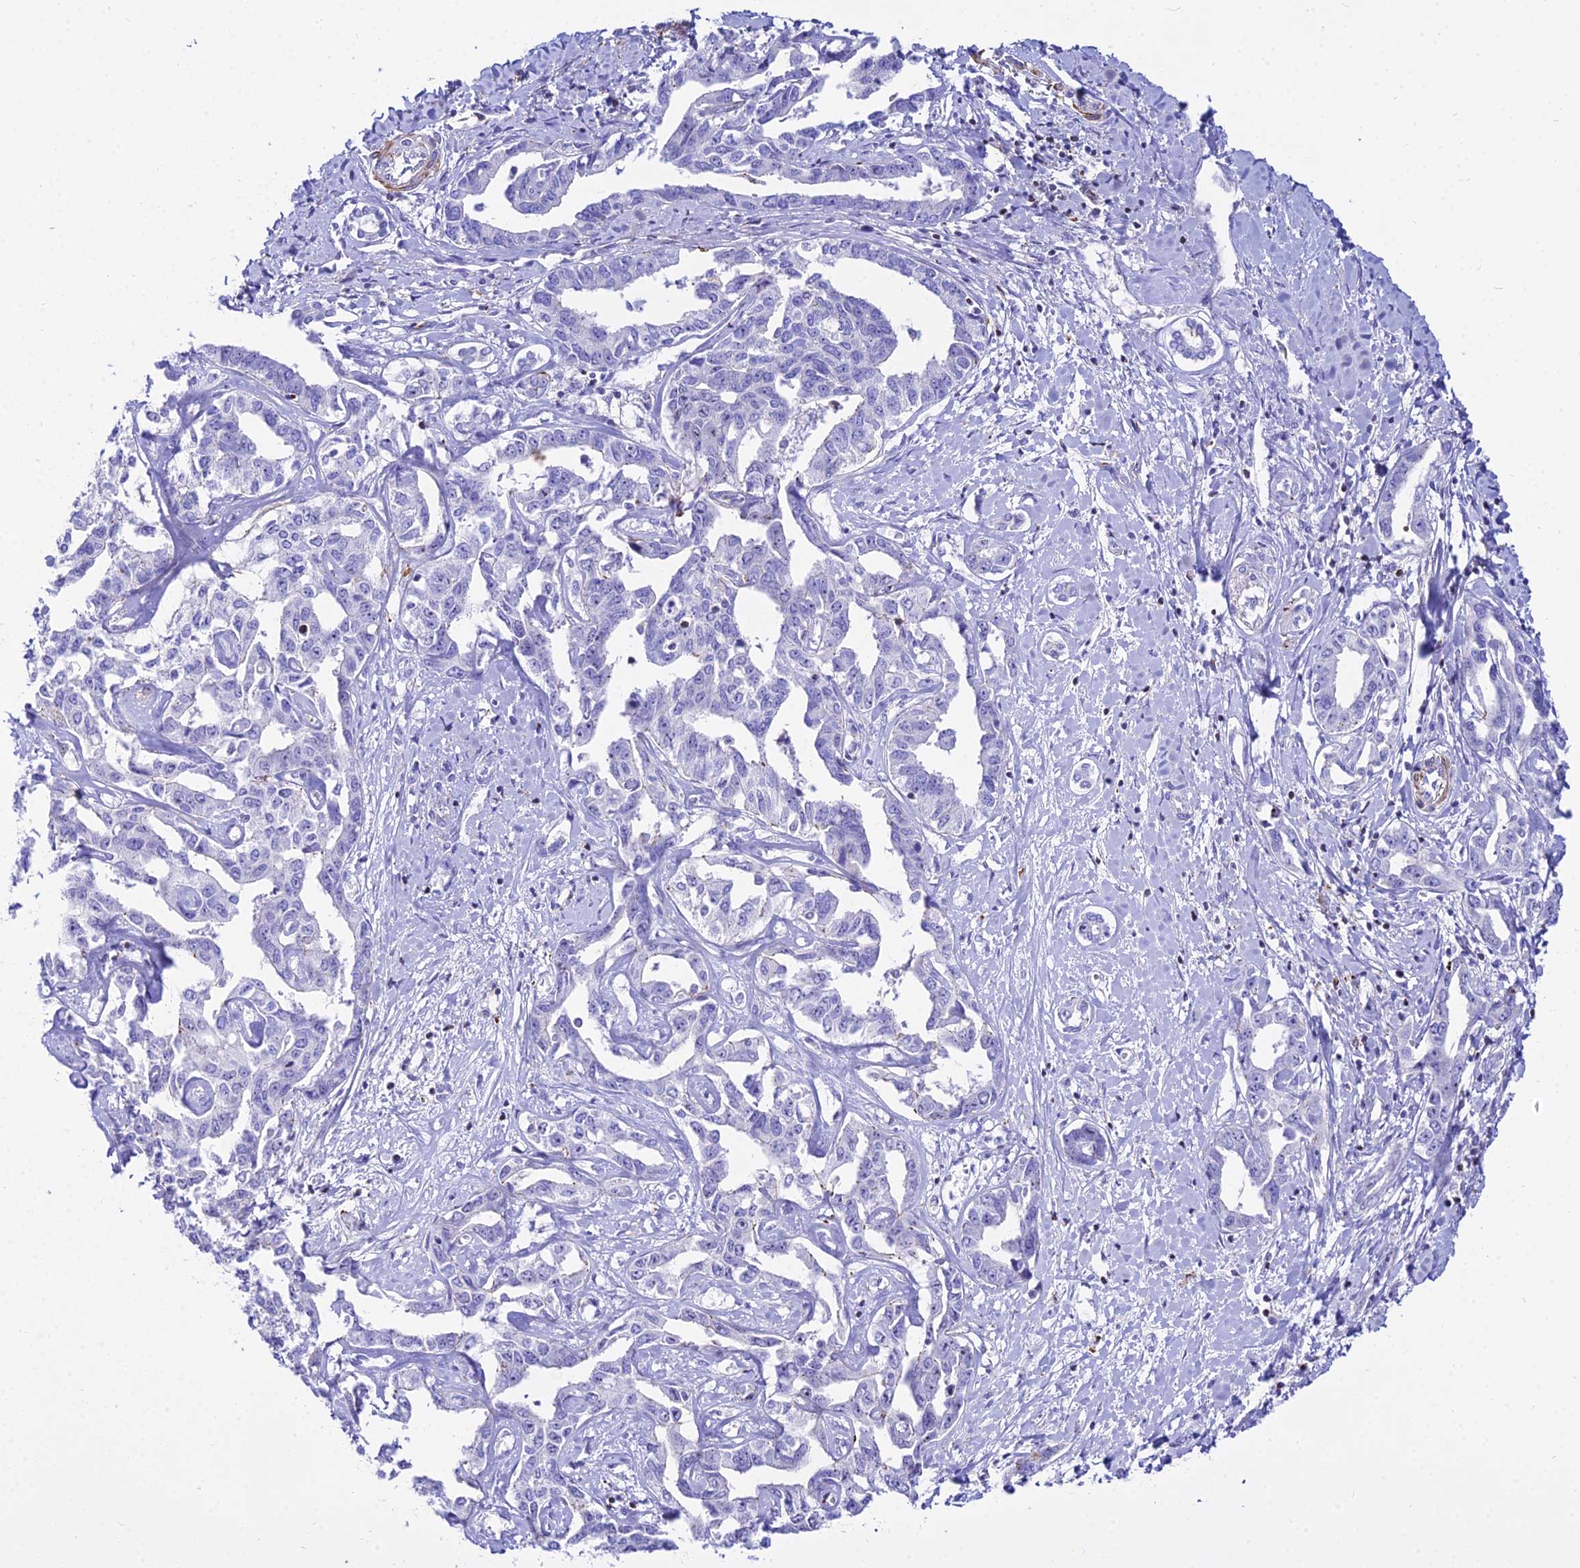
{"staining": {"intensity": "negative", "quantity": "none", "location": "none"}, "tissue": "liver cancer", "cell_type": "Tumor cells", "image_type": "cancer", "snomed": [{"axis": "morphology", "description": "Cholangiocarcinoma"}, {"axis": "topography", "description": "Liver"}], "caption": "Immunohistochemistry (IHC) of liver cancer reveals no positivity in tumor cells. Brightfield microscopy of immunohistochemistry (IHC) stained with DAB (3,3'-diaminobenzidine) (brown) and hematoxylin (blue), captured at high magnification.", "gene": "DLX1", "patient": {"sex": "male", "age": 59}}